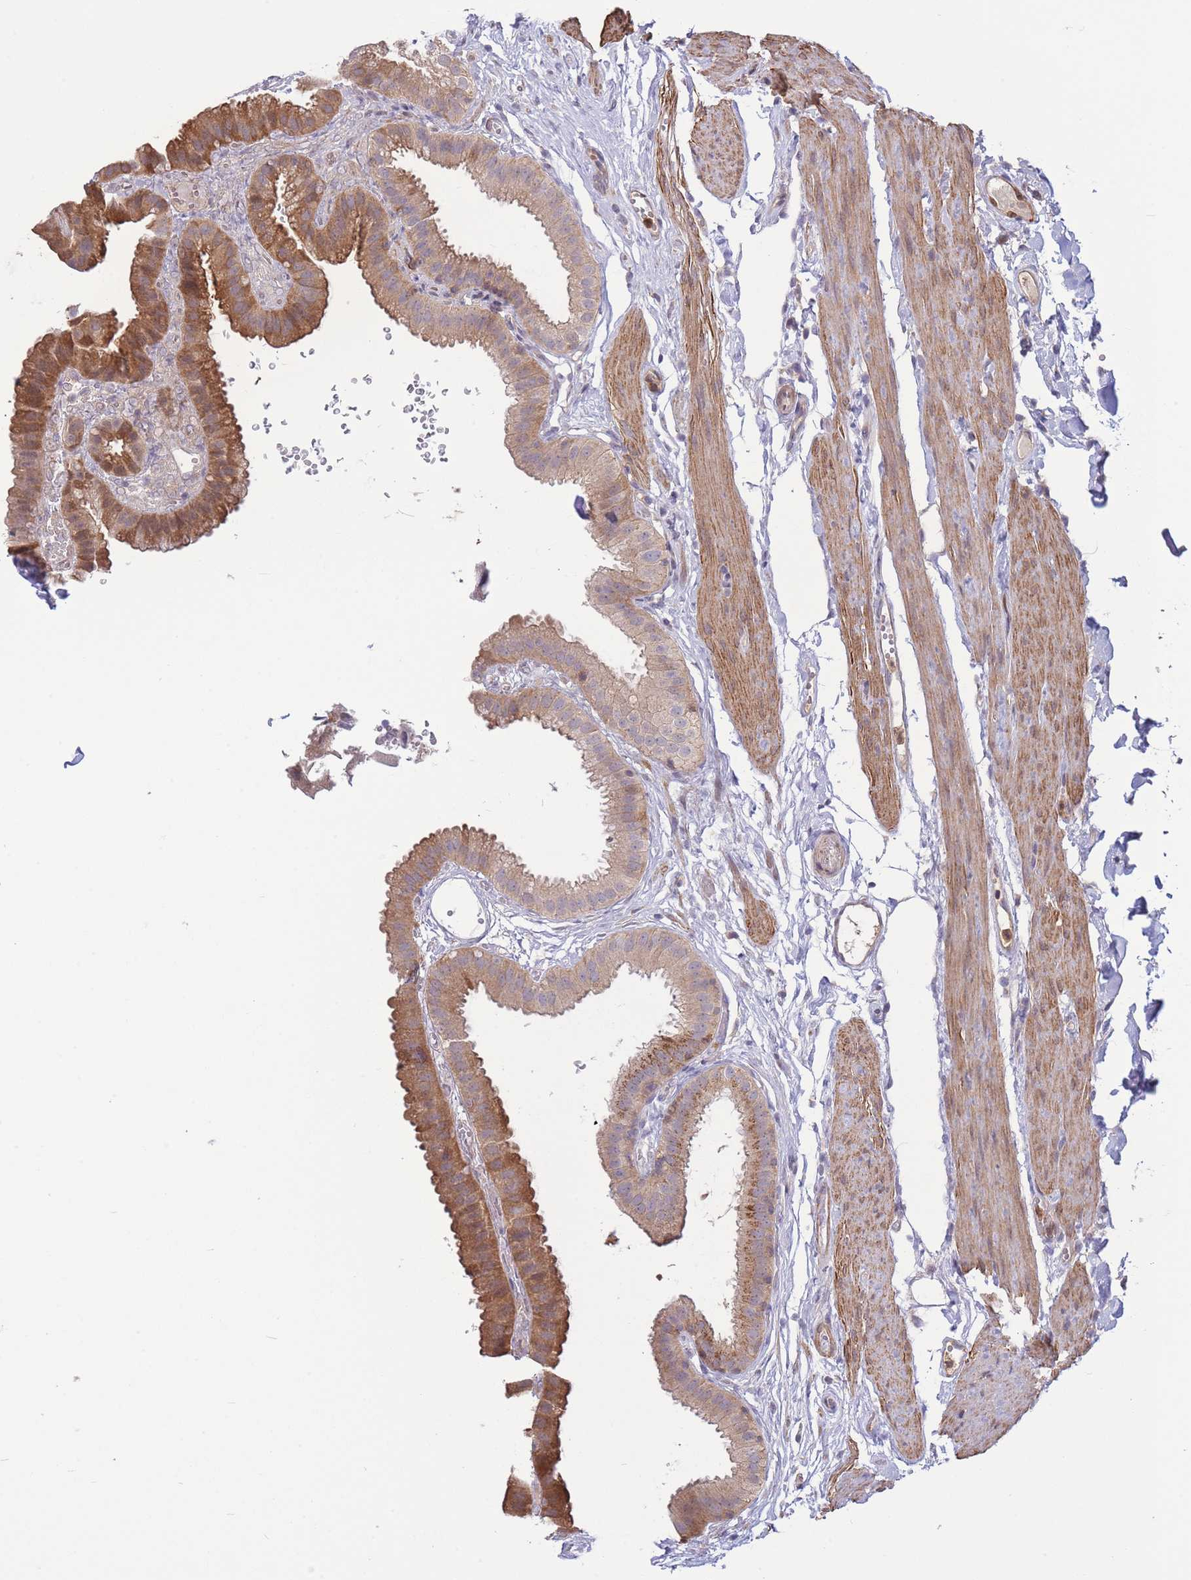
{"staining": {"intensity": "moderate", "quantity": ">75%", "location": "cytoplasmic/membranous,nuclear"}, "tissue": "gallbladder", "cell_type": "Glandular cells", "image_type": "normal", "snomed": [{"axis": "morphology", "description": "Normal tissue, NOS"}, {"axis": "topography", "description": "Gallbladder"}], "caption": "Human gallbladder stained with a brown dye exhibits moderate cytoplasmic/membranous,nuclear positive staining in about >75% of glandular cells.", "gene": "ZNF304", "patient": {"sex": "female", "age": 61}}